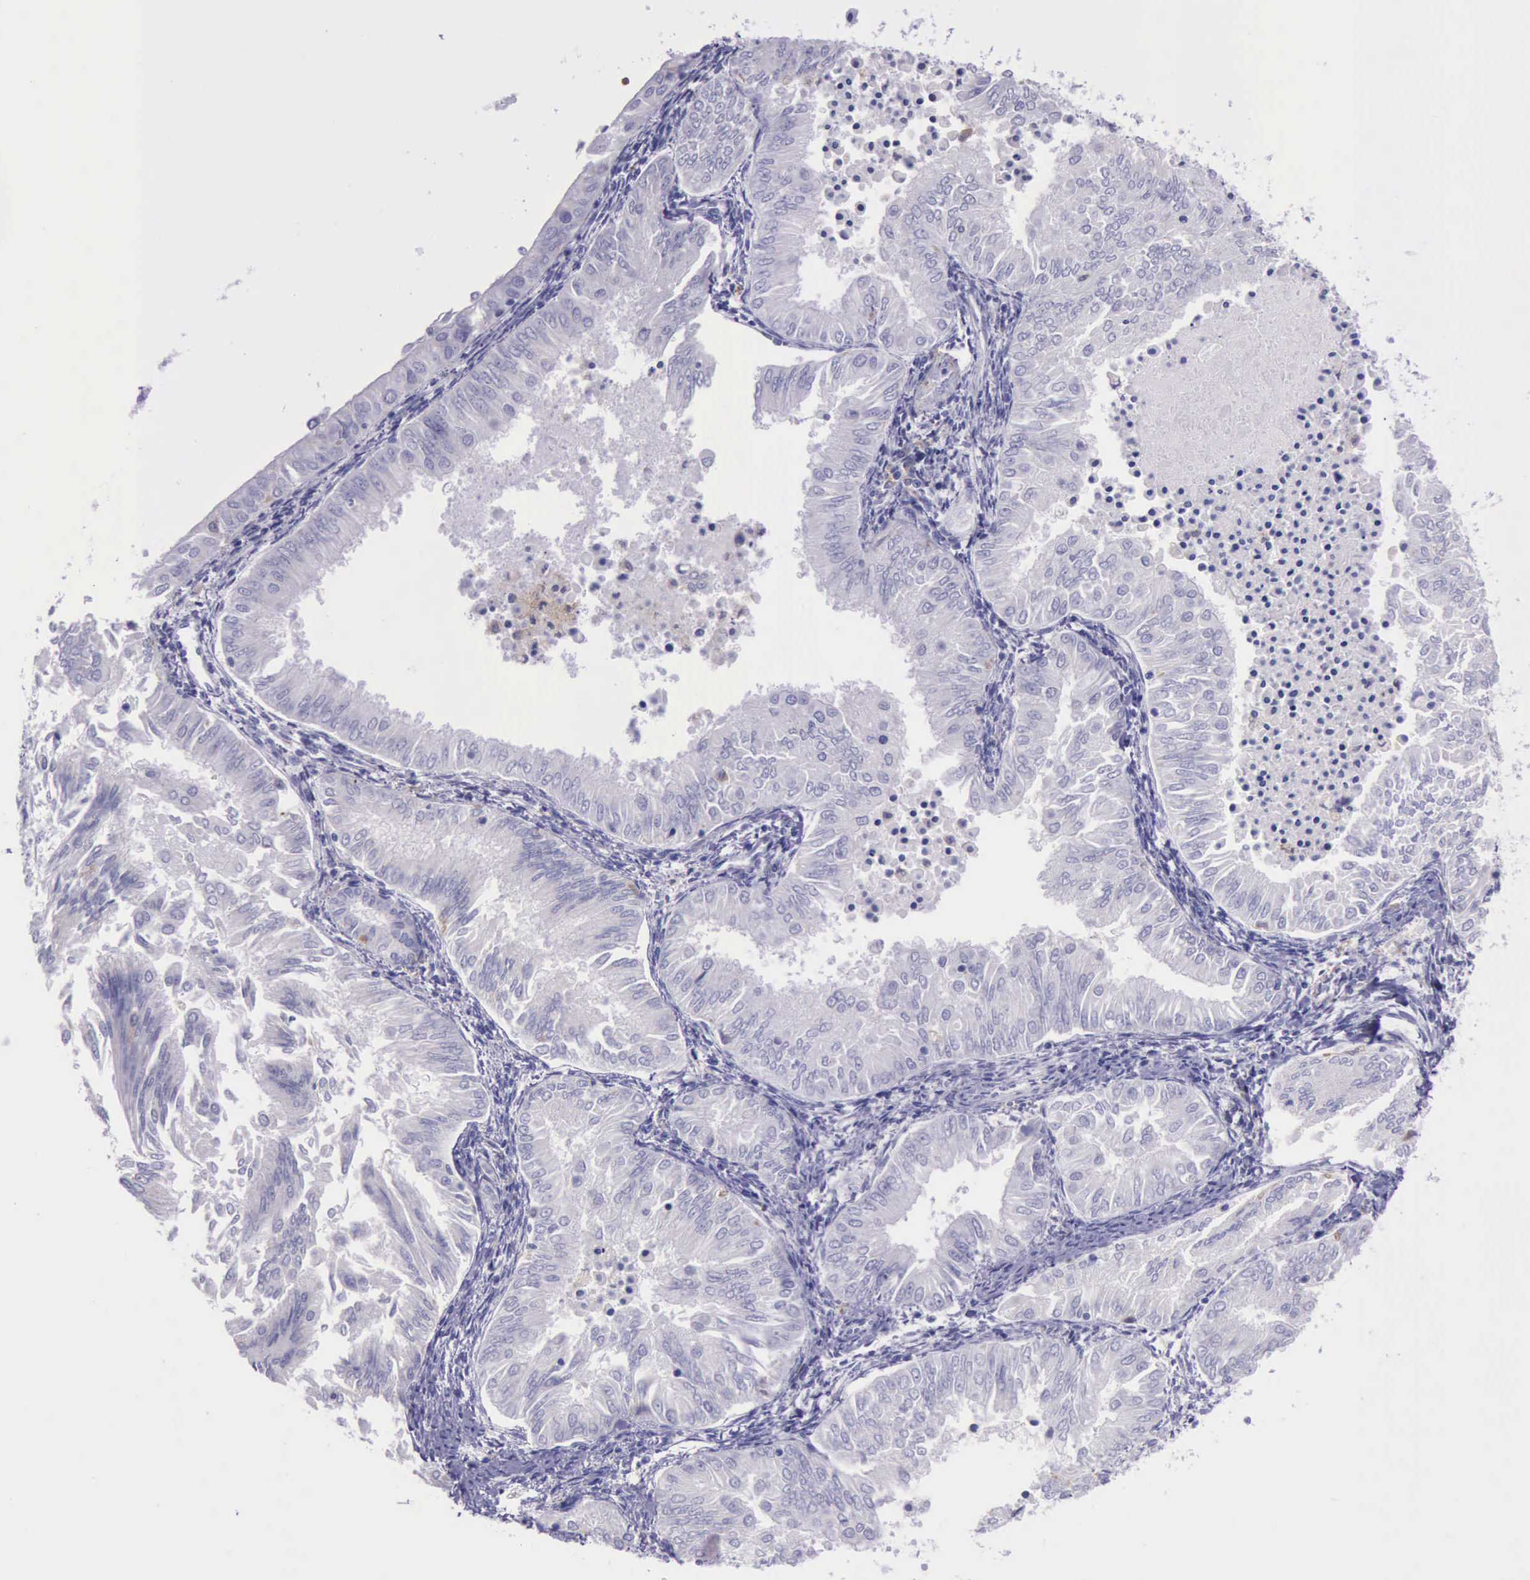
{"staining": {"intensity": "negative", "quantity": "none", "location": "none"}, "tissue": "endometrial cancer", "cell_type": "Tumor cells", "image_type": "cancer", "snomed": [{"axis": "morphology", "description": "Adenocarcinoma, NOS"}, {"axis": "topography", "description": "Endometrium"}], "caption": "IHC of endometrial cancer (adenocarcinoma) reveals no staining in tumor cells. The staining is performed using DAB (3,3'-diaminobenzidine) brown chromogen with nuclei counter-stained in using hematoxylin.", "gene": "BTK", "patient": {"sex": "female", "age": 53}}